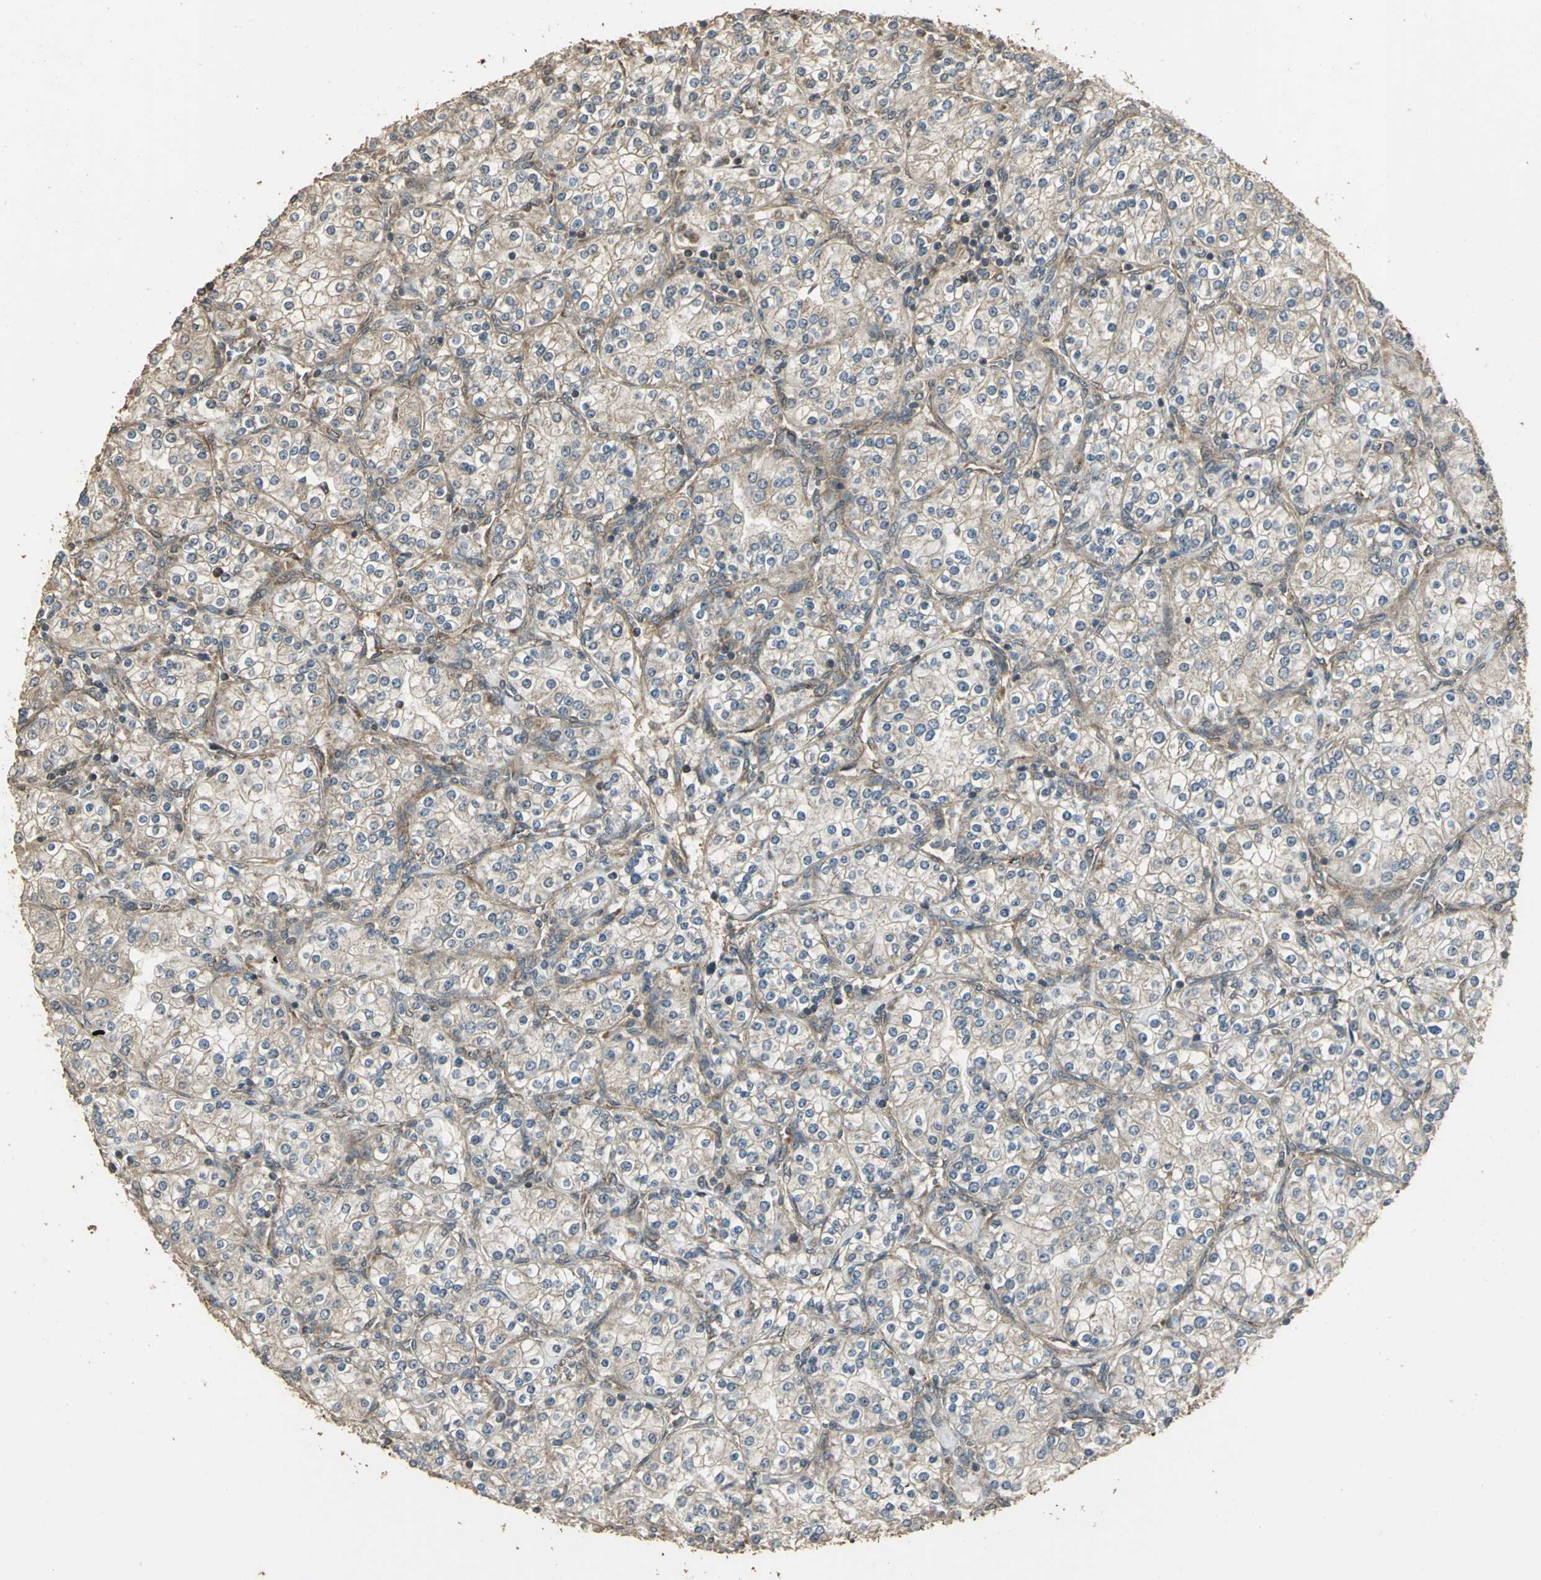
{"staining": {"intensity": "moderate", "quantity": ">75%", "location": "cytoplasmic/membranous"}, "tissue": "renal cancer", "cell_type": "Tumor cells", "image_type": "cancer", "snomed": [{"axis": "morphology", "description": "Adenocarcinoma, NOS"}, {"axis": "topography", "description": "Kidney"}], "caption": "Protein expression analysis of renal cancer displays moderate cytoplasmic/membranous expression in approximately >75% of tumor cells. (Stains: DAB (3,3'-diaminobenzidine) in brown, nuclei in blue, Microscopy: brightfield microscopy at high magnification).", "gene": "KANK1", "patient": {"sex": "male", "age": 77}}